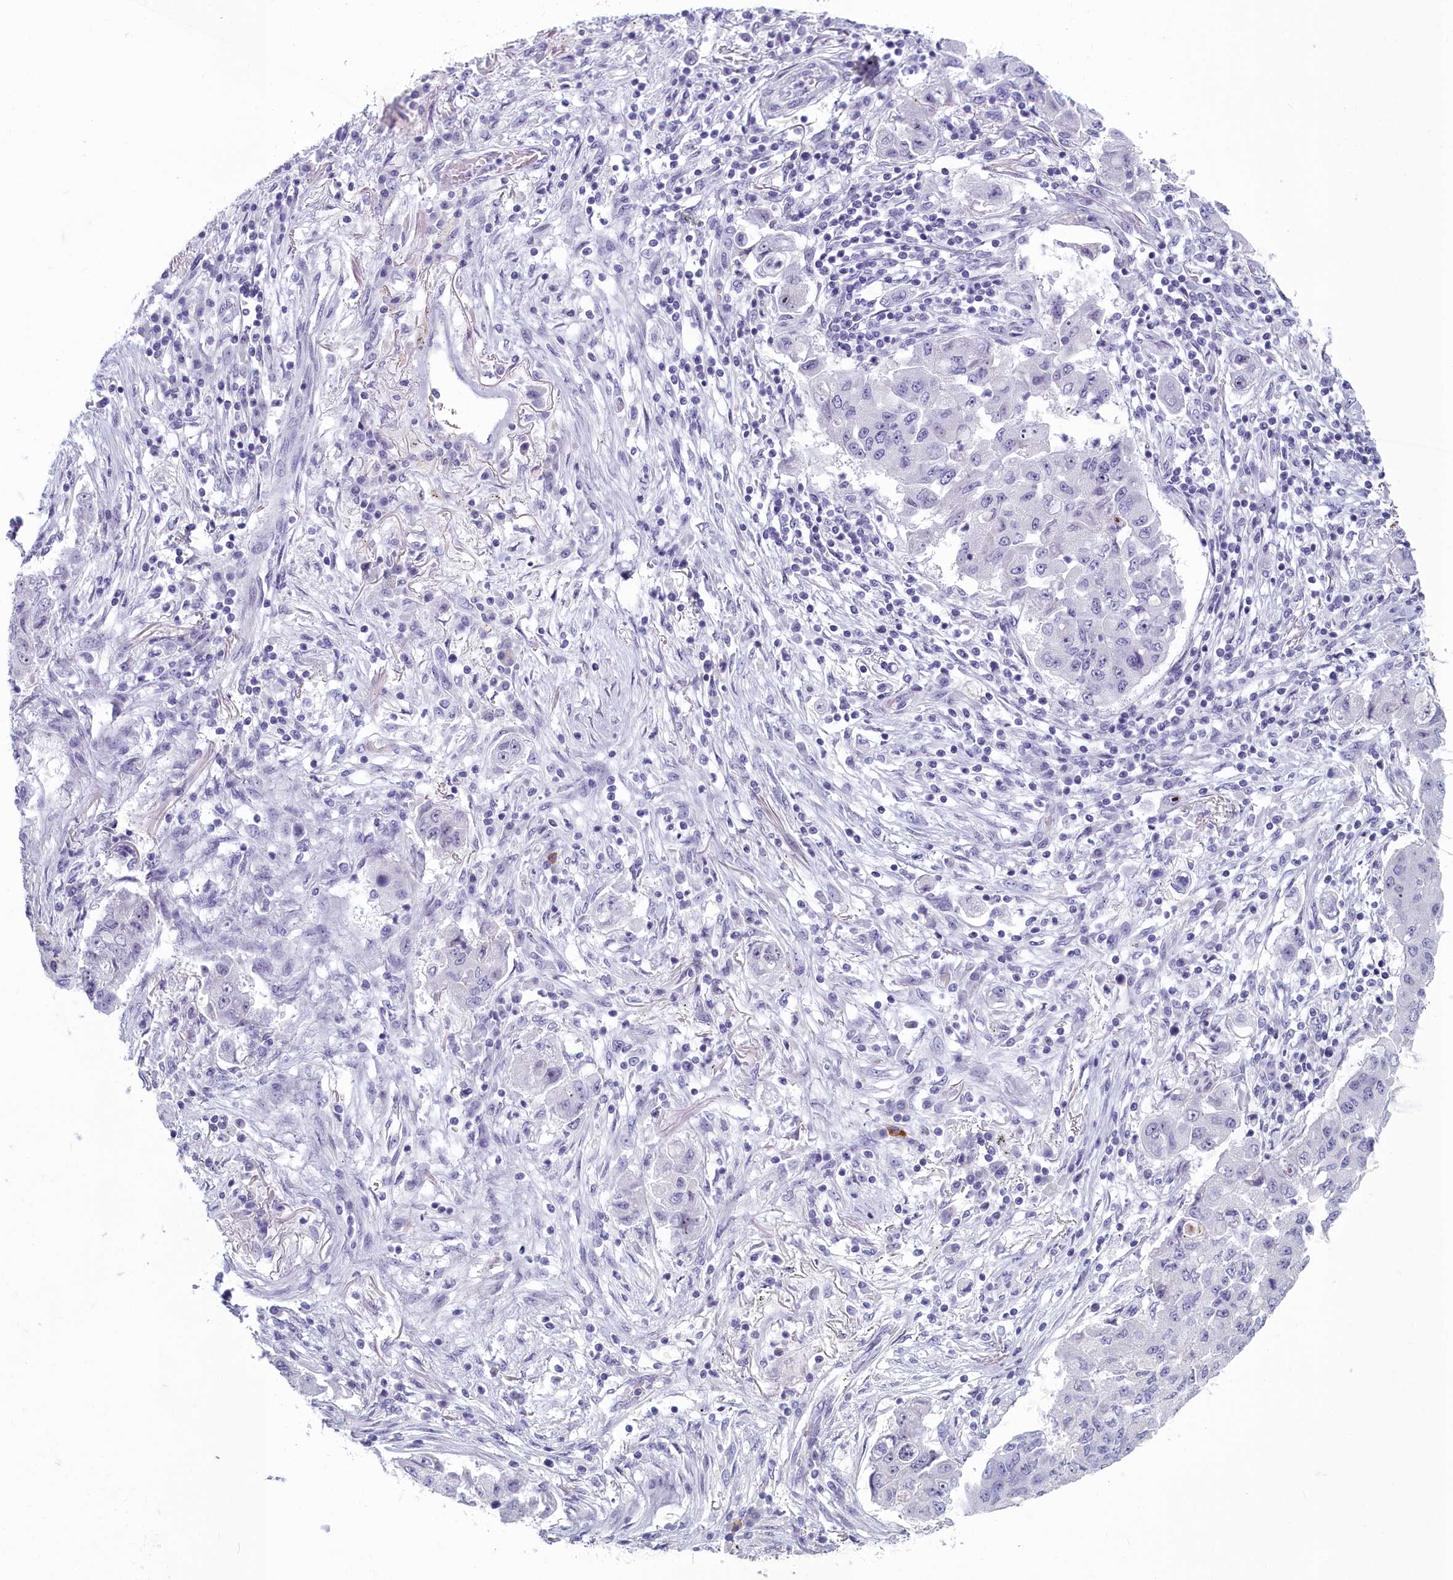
{"staining": {"intensity": "negative", "quantity": "none", "location": "none"}, "tissue": "lung cancer", "cell_type": "Tumor cells", "image_type": "cancer", "snomed": [{"axis": "morphology", "description": "Squamous cell carcinoma, NOS"}, {"axis": "topography", "description": "Lung"}], "caption": "An IHC micrograph of lung squamous cell carcinoma is shown. There is no staining in tumor cells of lung squamous cell carcinoma.", "gene": "INSYN2A", "patient": {"sex": "male", "age": 74}}